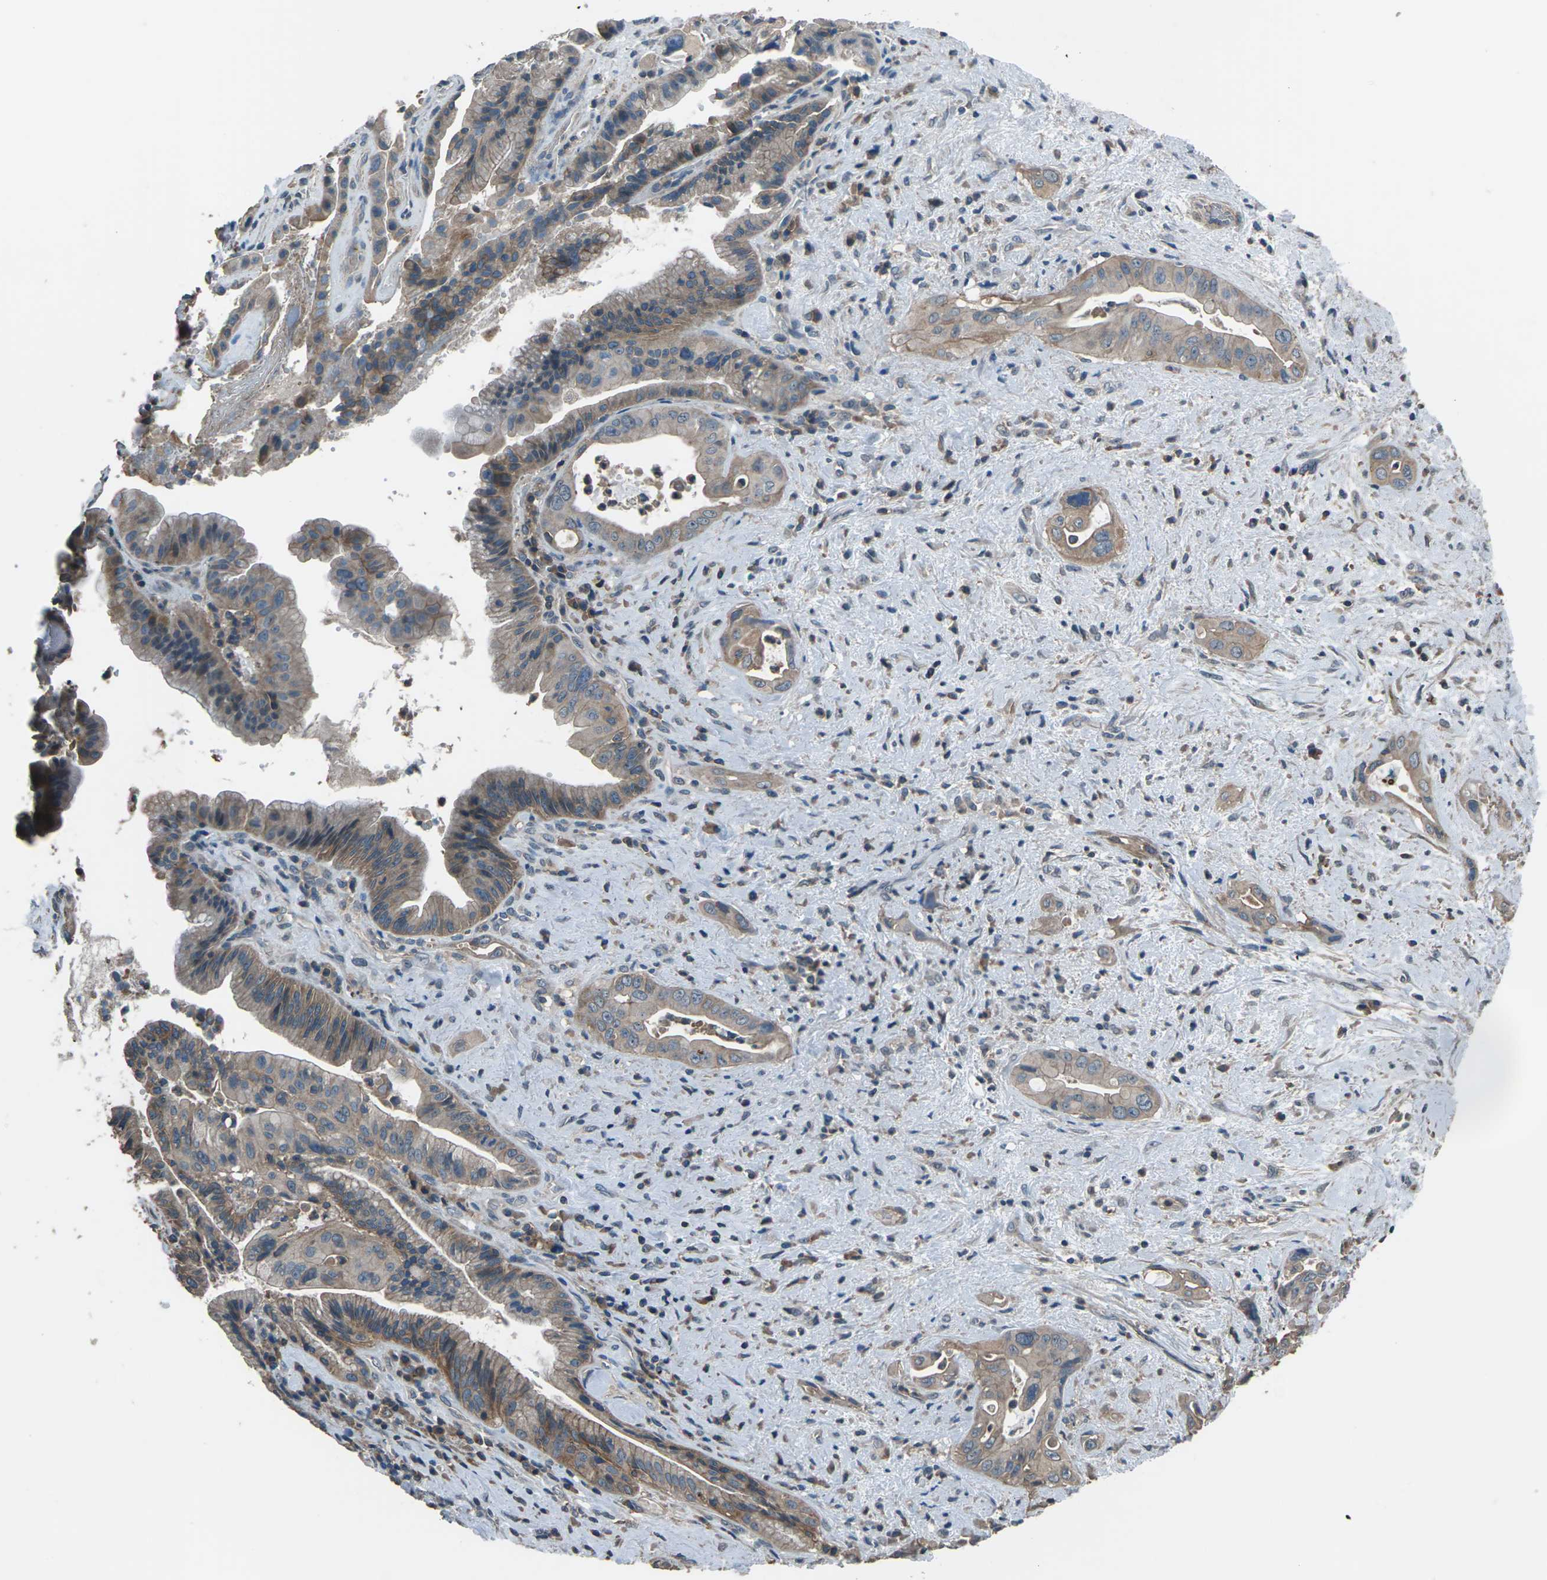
{"staining": {"intensity": "weak", "quantity": ">75%", "location": "cytoplasmic/membranous"}, "tissue": "pancreatic cancer", "cell_type": "Tumor cells", "image_type": "cancer", "snomed": [{"axis": "morphology", "description": "Adenocarcinoma, NOS"}, {"axis": "topography", "description": "Pancreas"}], "caption": "Weak cytoplasmic/membranous protein expression is identified in approximately >75% of tumor cells in pancreatic cancer.", "gene": "CMTM4", "patient": {"sex": "male", "age": 77}}